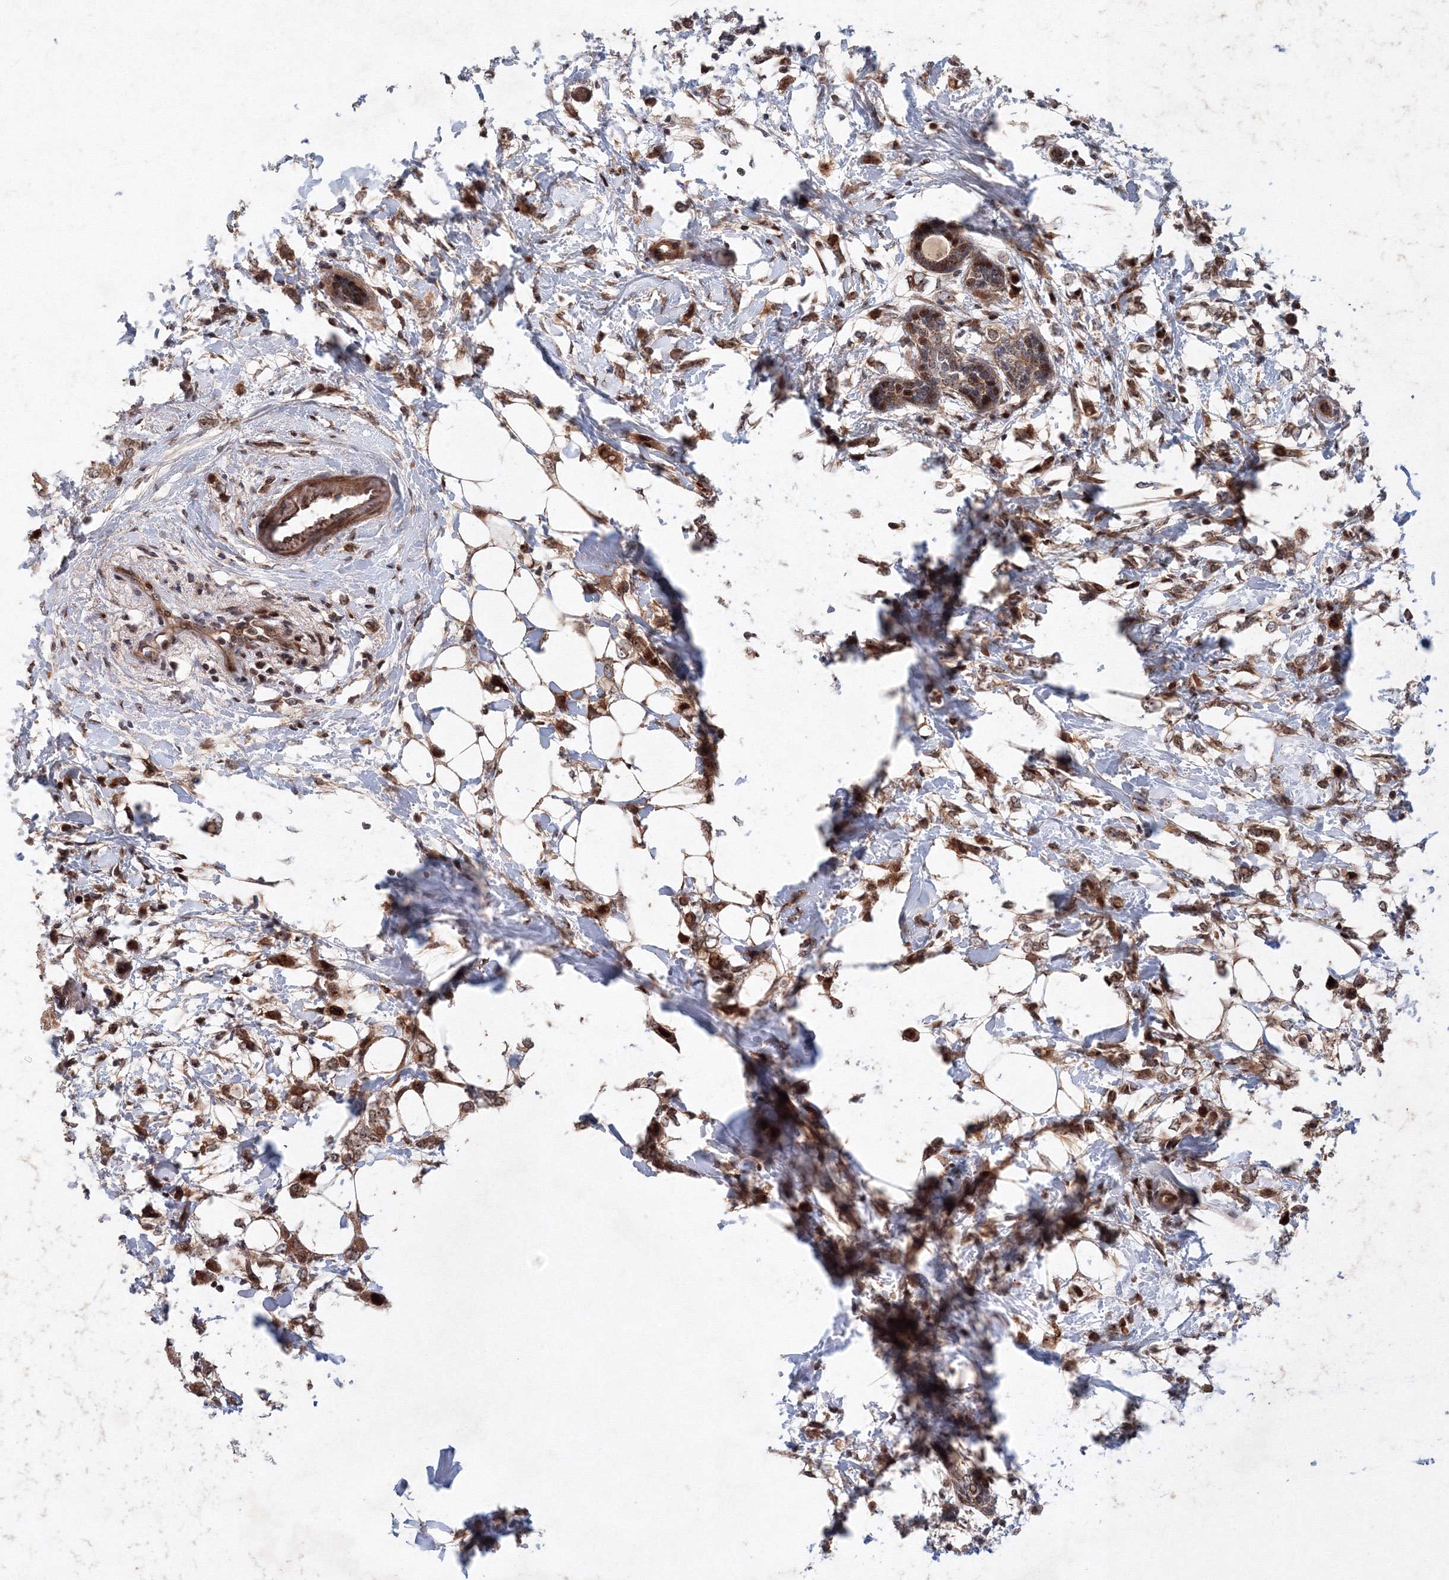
{"staining": {"intensity": "moderate", "quantity": ">75%", "location": "cytoplasmic/membranous,nuclear"}, "tissue": "breast cancer", "cell_type": "Tumor cells", "image_type": "cancer", "snomed": [{"axis": "morphology", "description": "Normal tissue, NOS"}, {"axis": "morphology", "description": "Lobular carcinoma"}, {"axis": "topography", "description": "Breast"}], "caption": "Immunohistochemical staining of human breast cancer (lobular carcinoma) exhibits moderate cytoplasmic/membranous and nuclear protein staining in approximately >75% of tumor cells.", "gene": "ANKAR", "patient": {"sex": "female", "age": 47}}